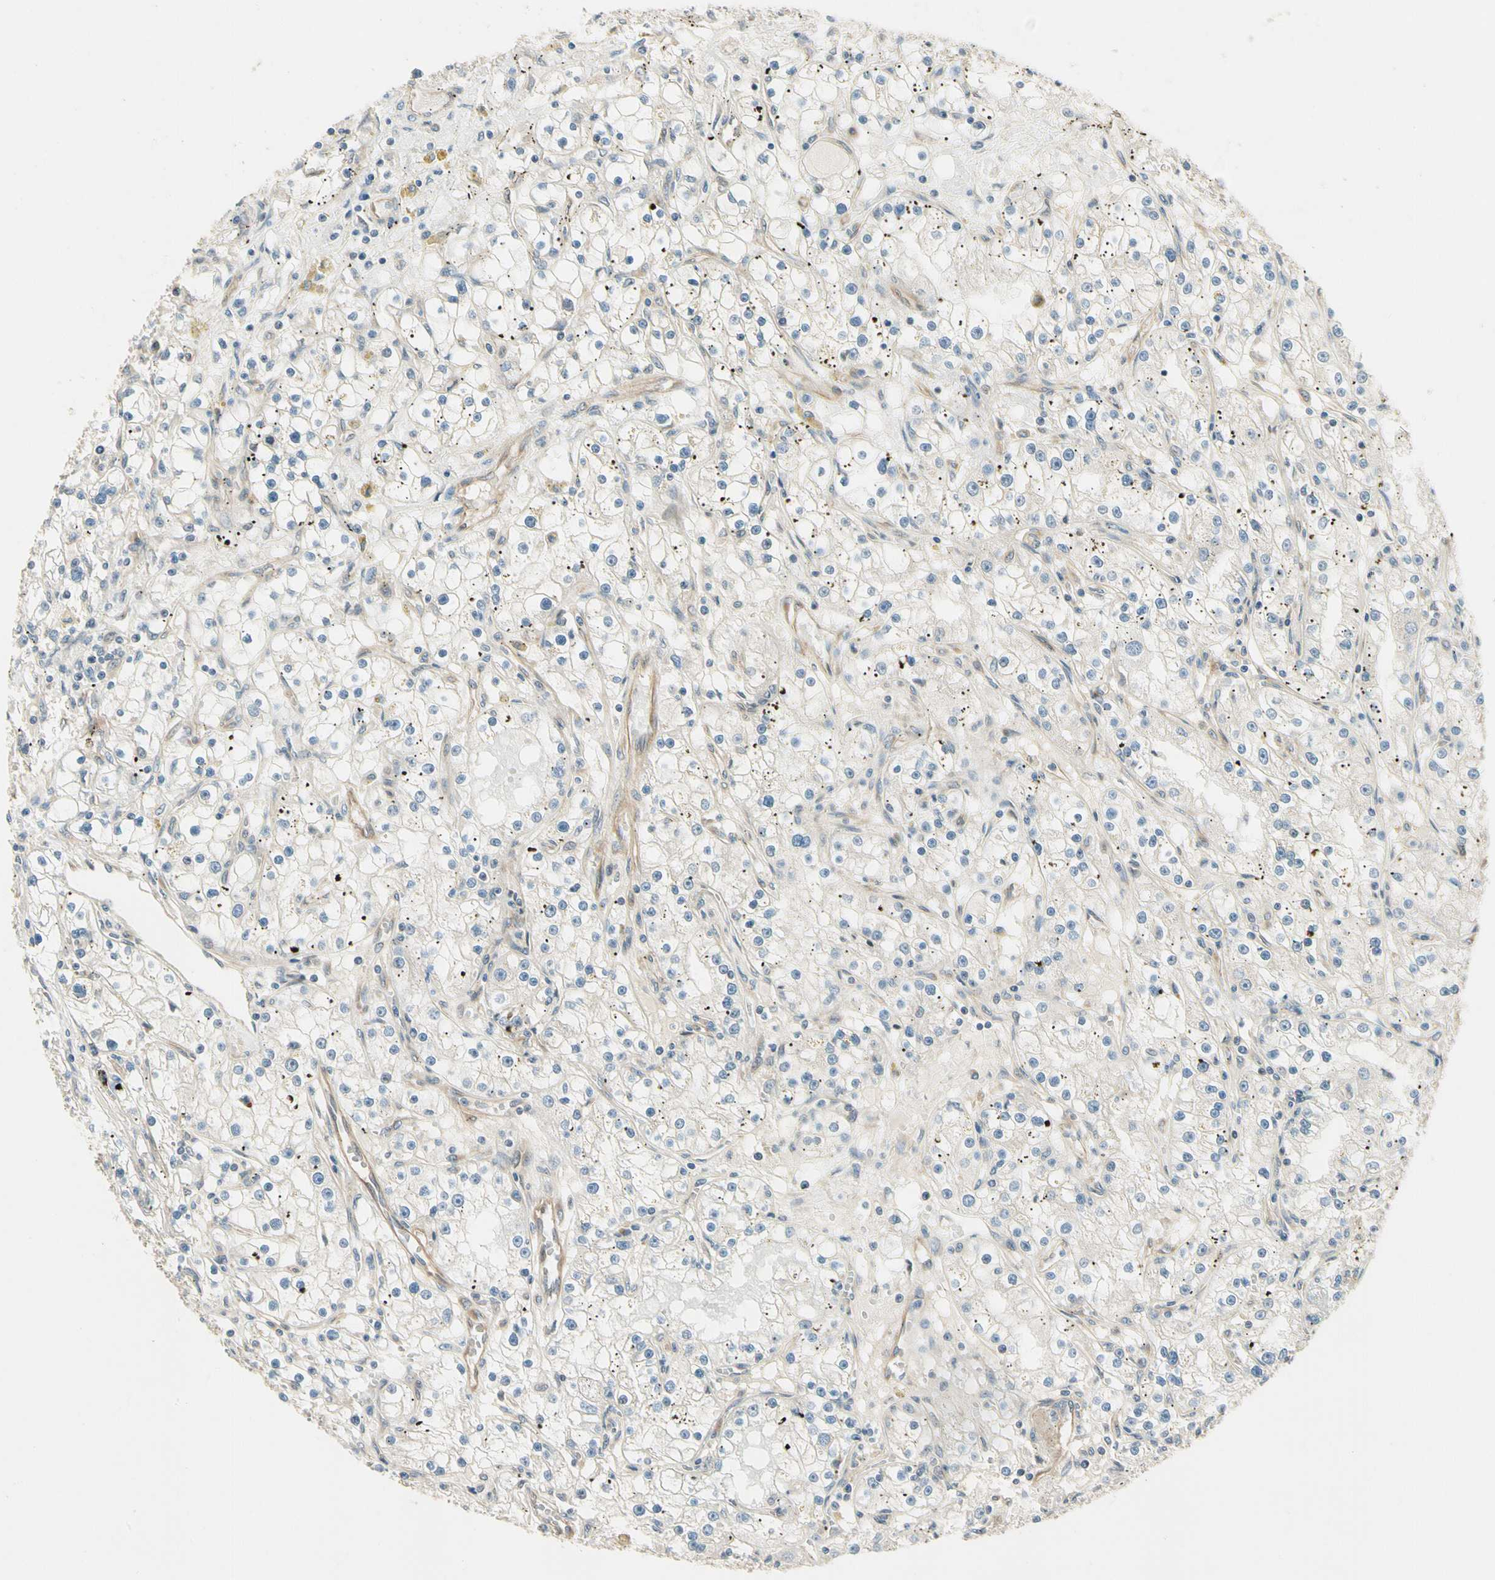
{"staining": {"intensity": "weak", "quantity": "25%-75%", "location": "cytoplasmic/membranous"}, "tissue": "renal cancer", "cell_type": "Tumor cells", "image_type": "cancer", "snomed": [{"axis": "morphology", "description": "Adenocarcinoma, NOS"}, {"axis": "topography", "description": "Kidney"}], "caption": "IHC of human renal adenocarcinoma exhibits low levels of weak cytoplasmic/membranous staining in approximately 25%-75% of tumor cells.", "gene": "ROCK2", "patient": {"sex": "male", "age": 56}}